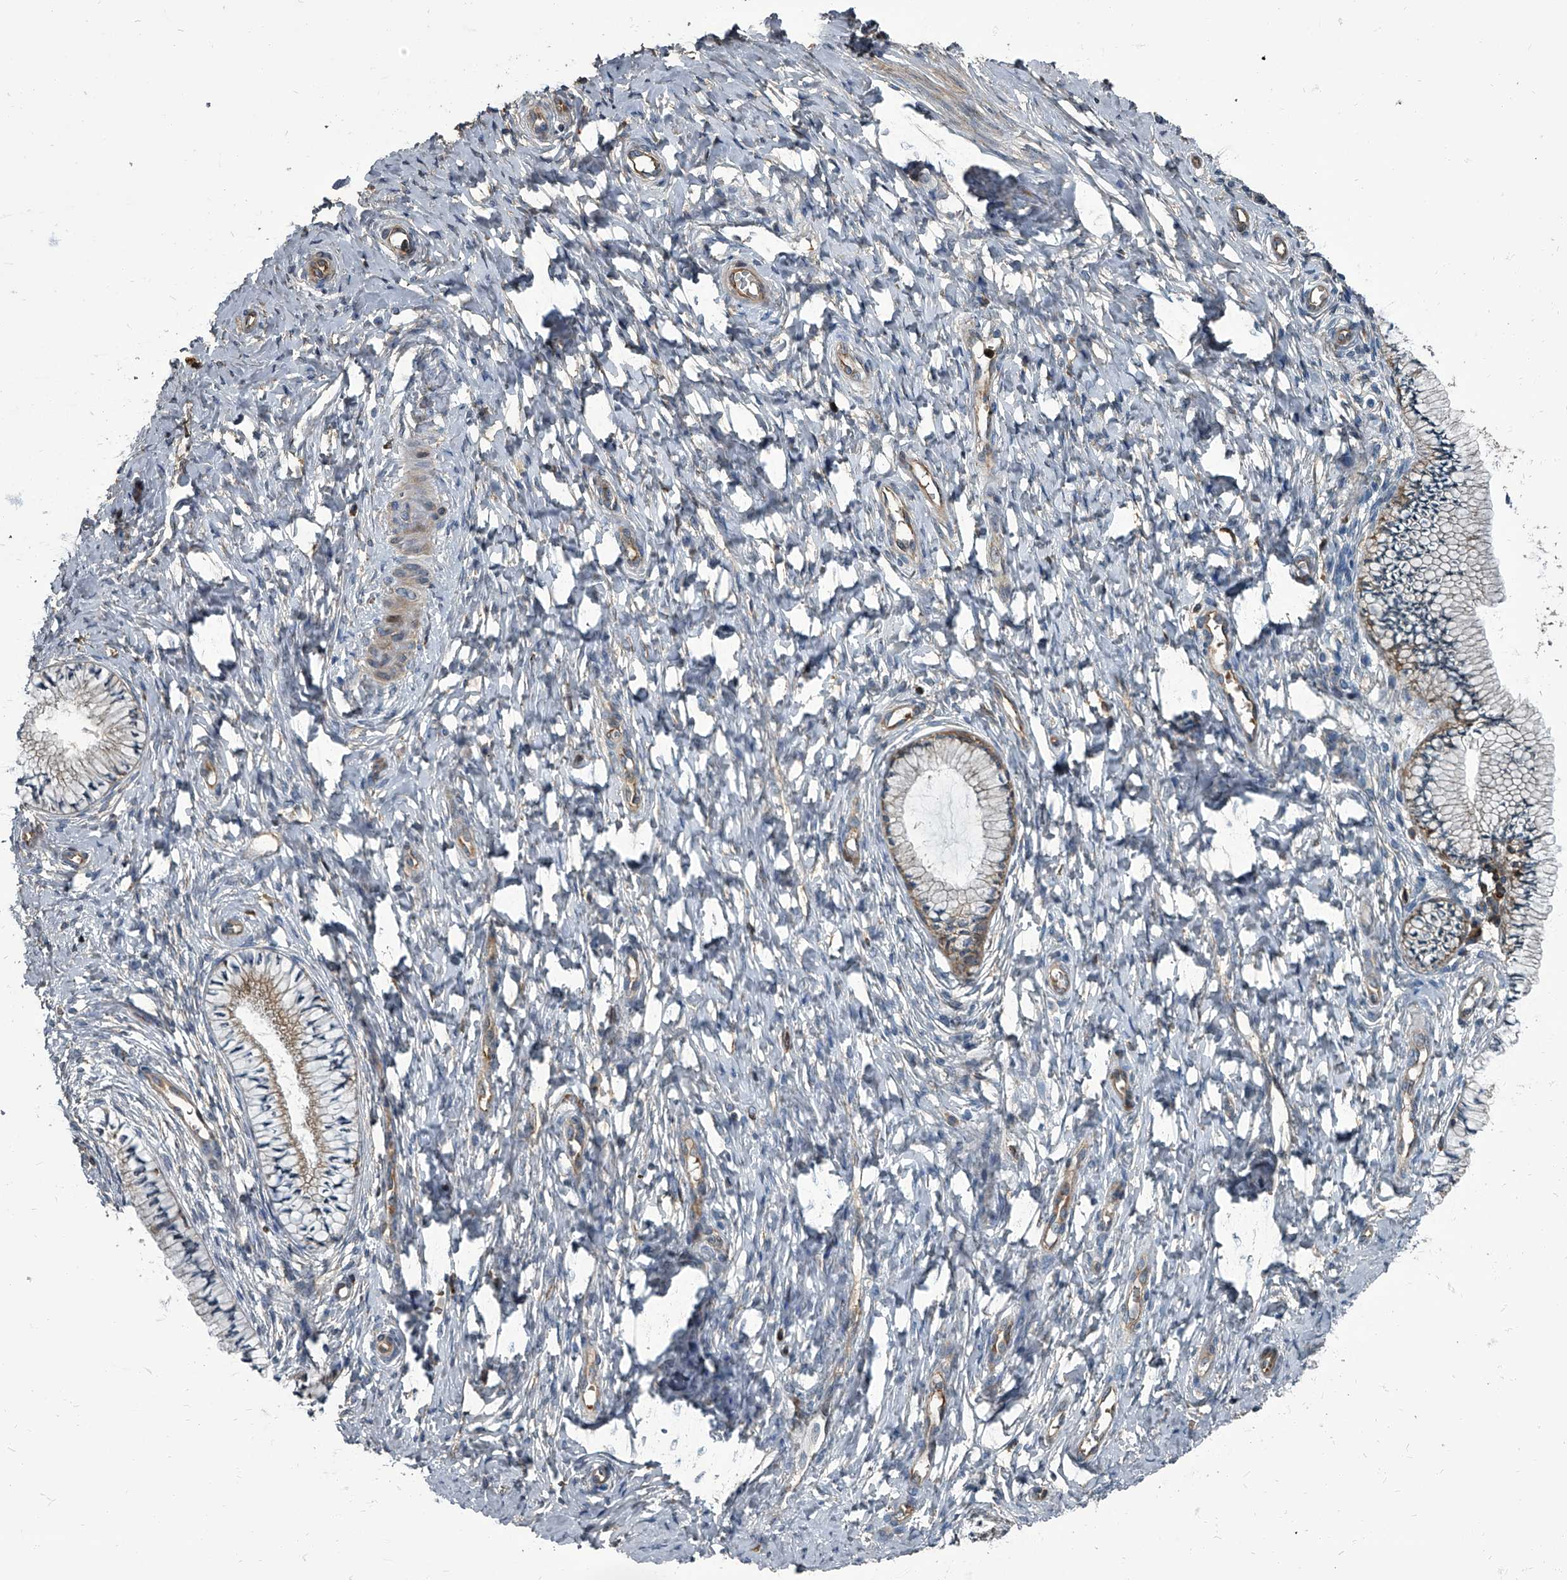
{"staining": {"intensity": "weak", "quantity": ">75%", "location": "cytoplasmic/membranous"}, "tissue": "cervix", "cell_type": "Glandular cells", "image_type": "normal", "snomed": [{"axis": "morphology", "description": "Normal tissue, NOS"}, {"axis": "topography", "description": "Cervix"}], "caption": "A brown stain highlights weak cytoplasmic/membranous expression of a protein in glandular cells of benign human cervix. The protein of interest is shown in brown color, while the nuclei are stained blue.", "gene": "CDV3", "patient": {"sex": "female", "age": 36}}